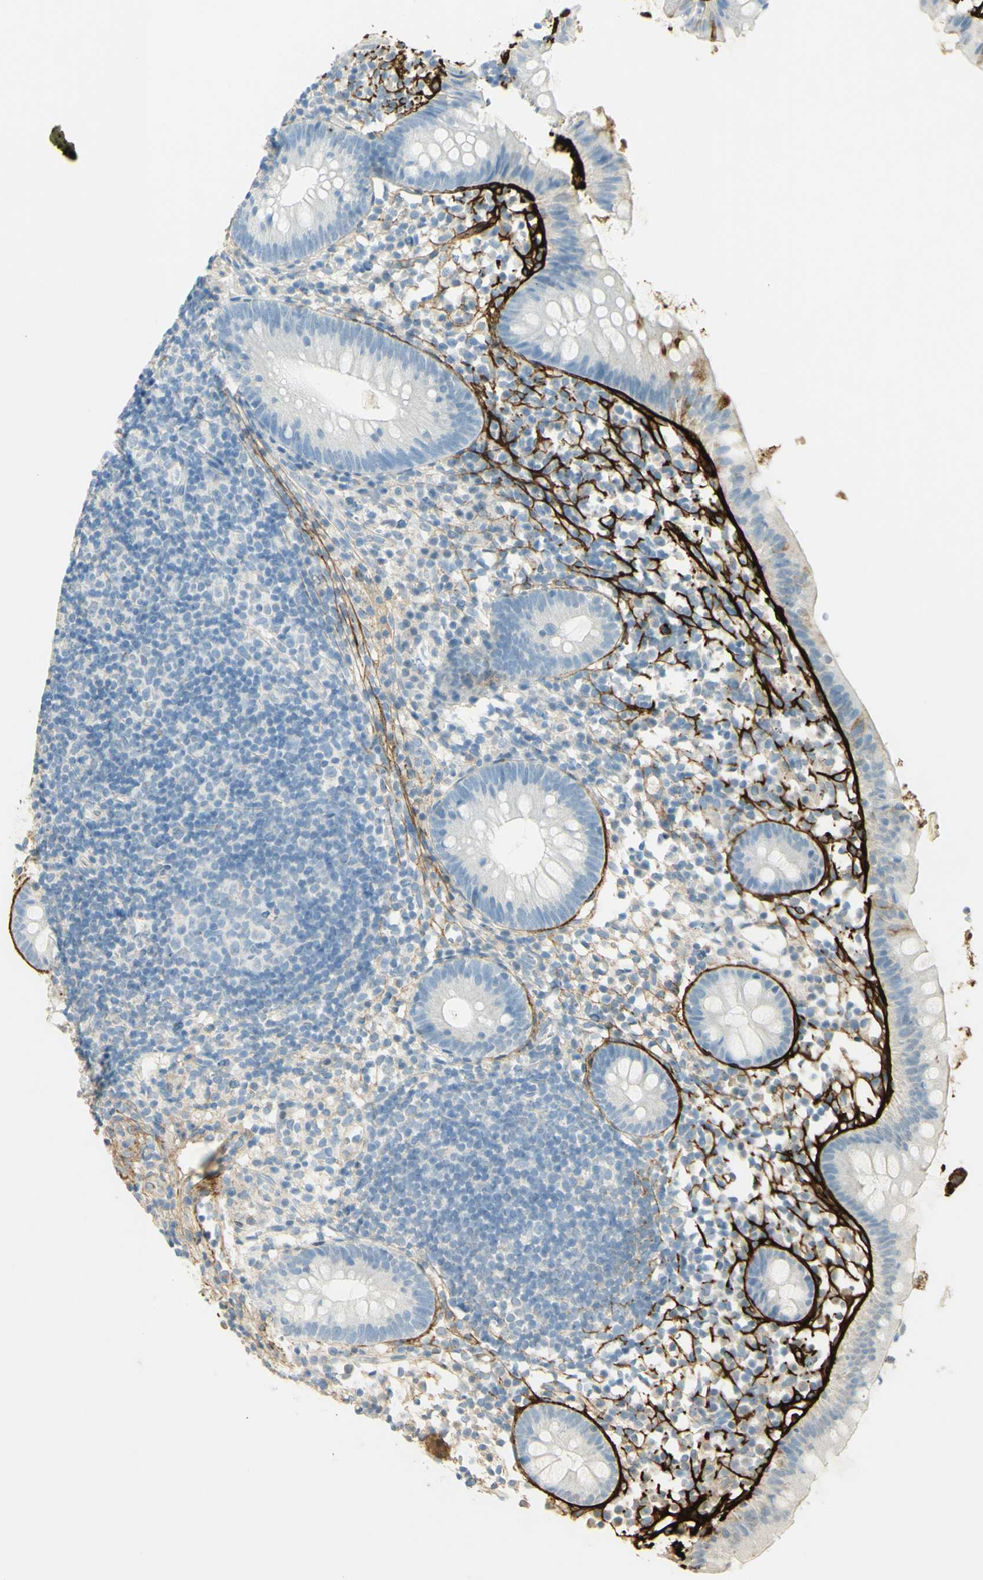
{"staining": {"intensity": "negative", "quantity": "none", "location": "none"}, "tissue": "appendix", "cell_type": "Glandular cells", "image_type": "normal", "snomed": [{"axis": "morphology", "description": "Normal tissue, NOS"}, {"axis": "topography", "description": "Appendix"}], "caption": "IHC of unremarkable human appendix demonstrates no staining in glandular cells. (Stains: DAB immunohistochemistry with hematoxylin counter stain, Microscopy: brightfield microscopy at high magnification).", "gene": "TNN", "patient": {"sex": "female", "age": 20}}